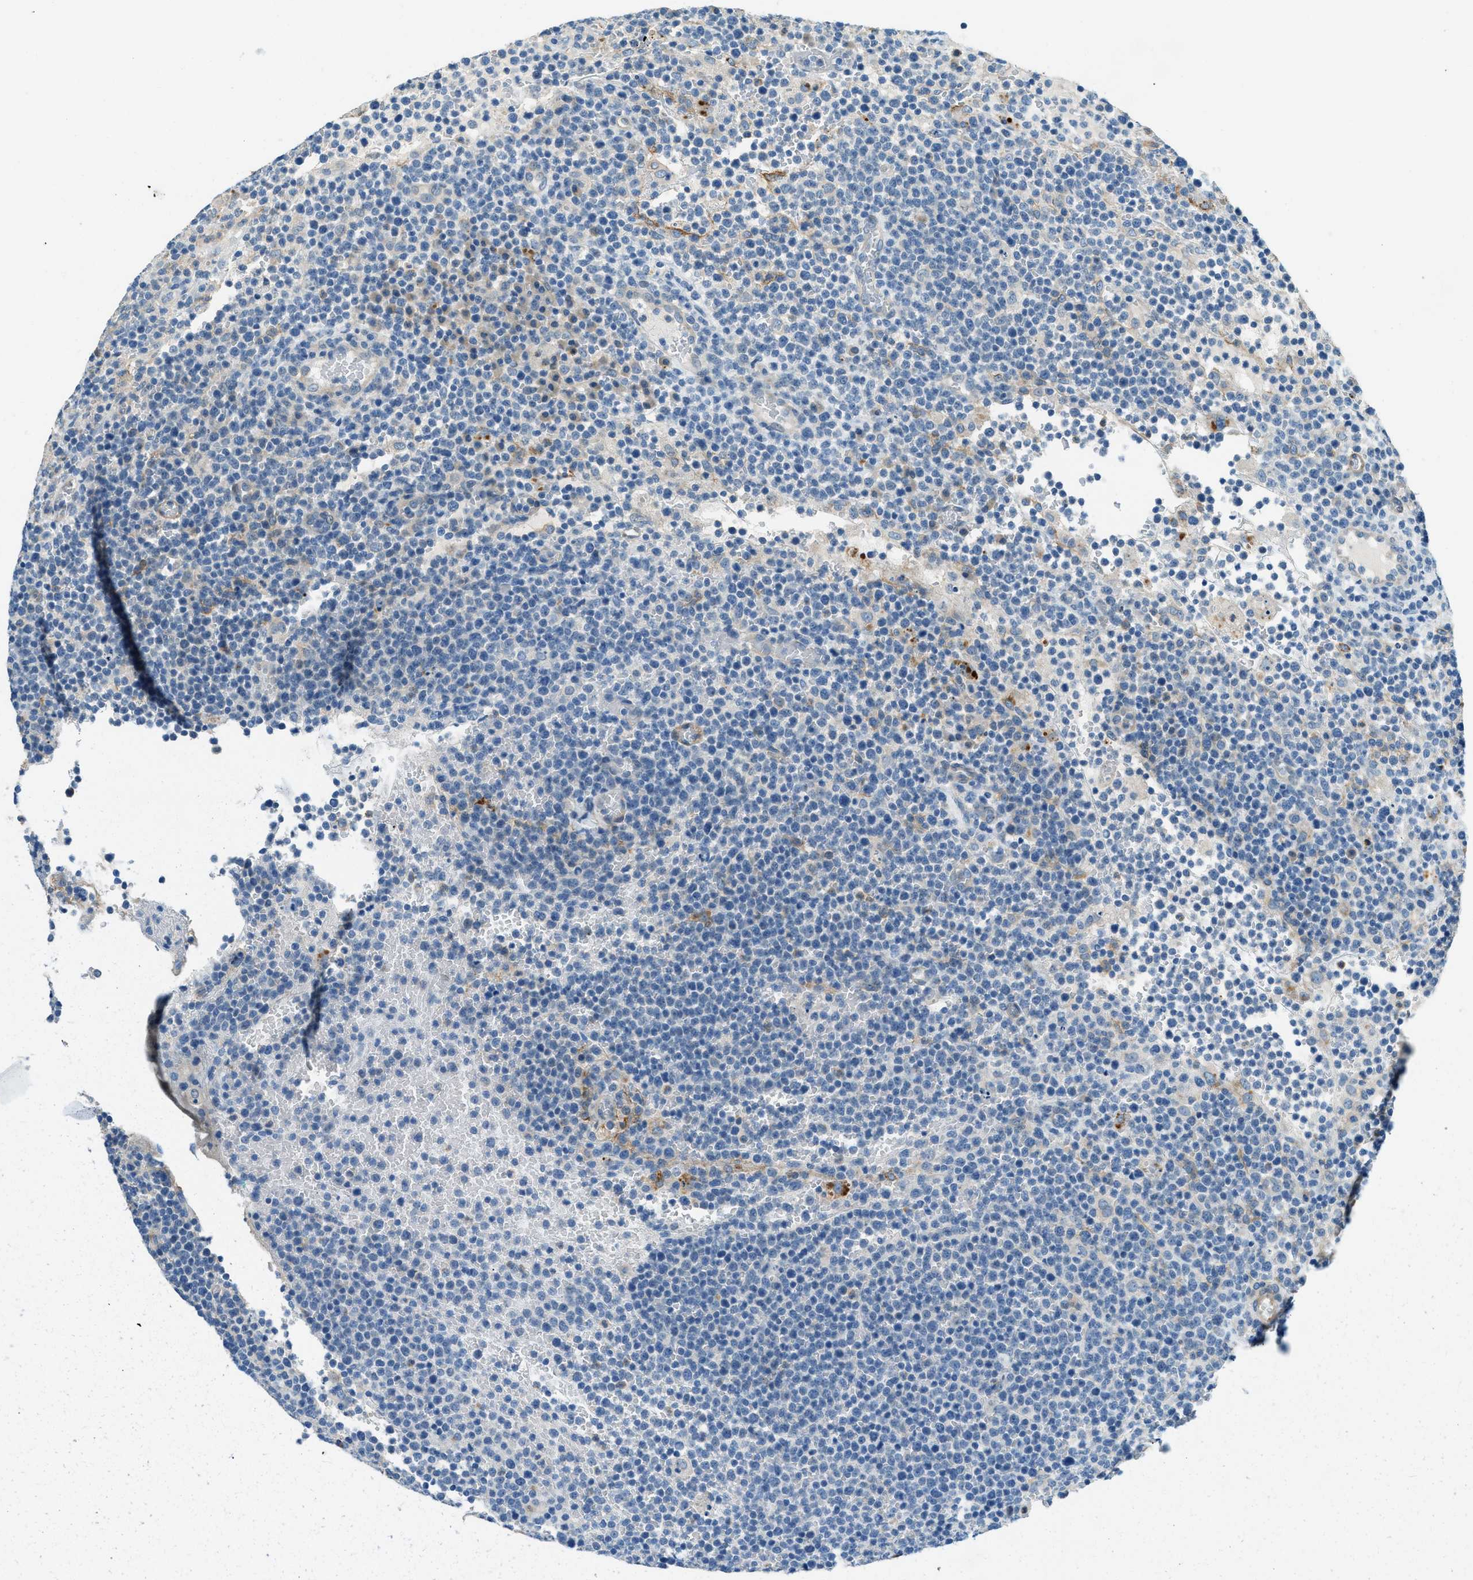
{"staining": {"intensity": "negative", "quantity": "none", "location": "none"}, "tissue": "lymphoma", "cell_type": "Tumor cells", "image_type": "cancer", "snomed": [{"axis": "morphology", "description": "Malignant lymphoma, non-Hodgkin's type, High grade"}, {"axis": "topography", "description": "Lymph node"}], "caption": "This is an immunohistochemistry (IHC) photomicrograph of lymphoma. There is no expression in tumor cells.", "gene": "ZNF367", "patient": {"sex": "male", "age": 61}}